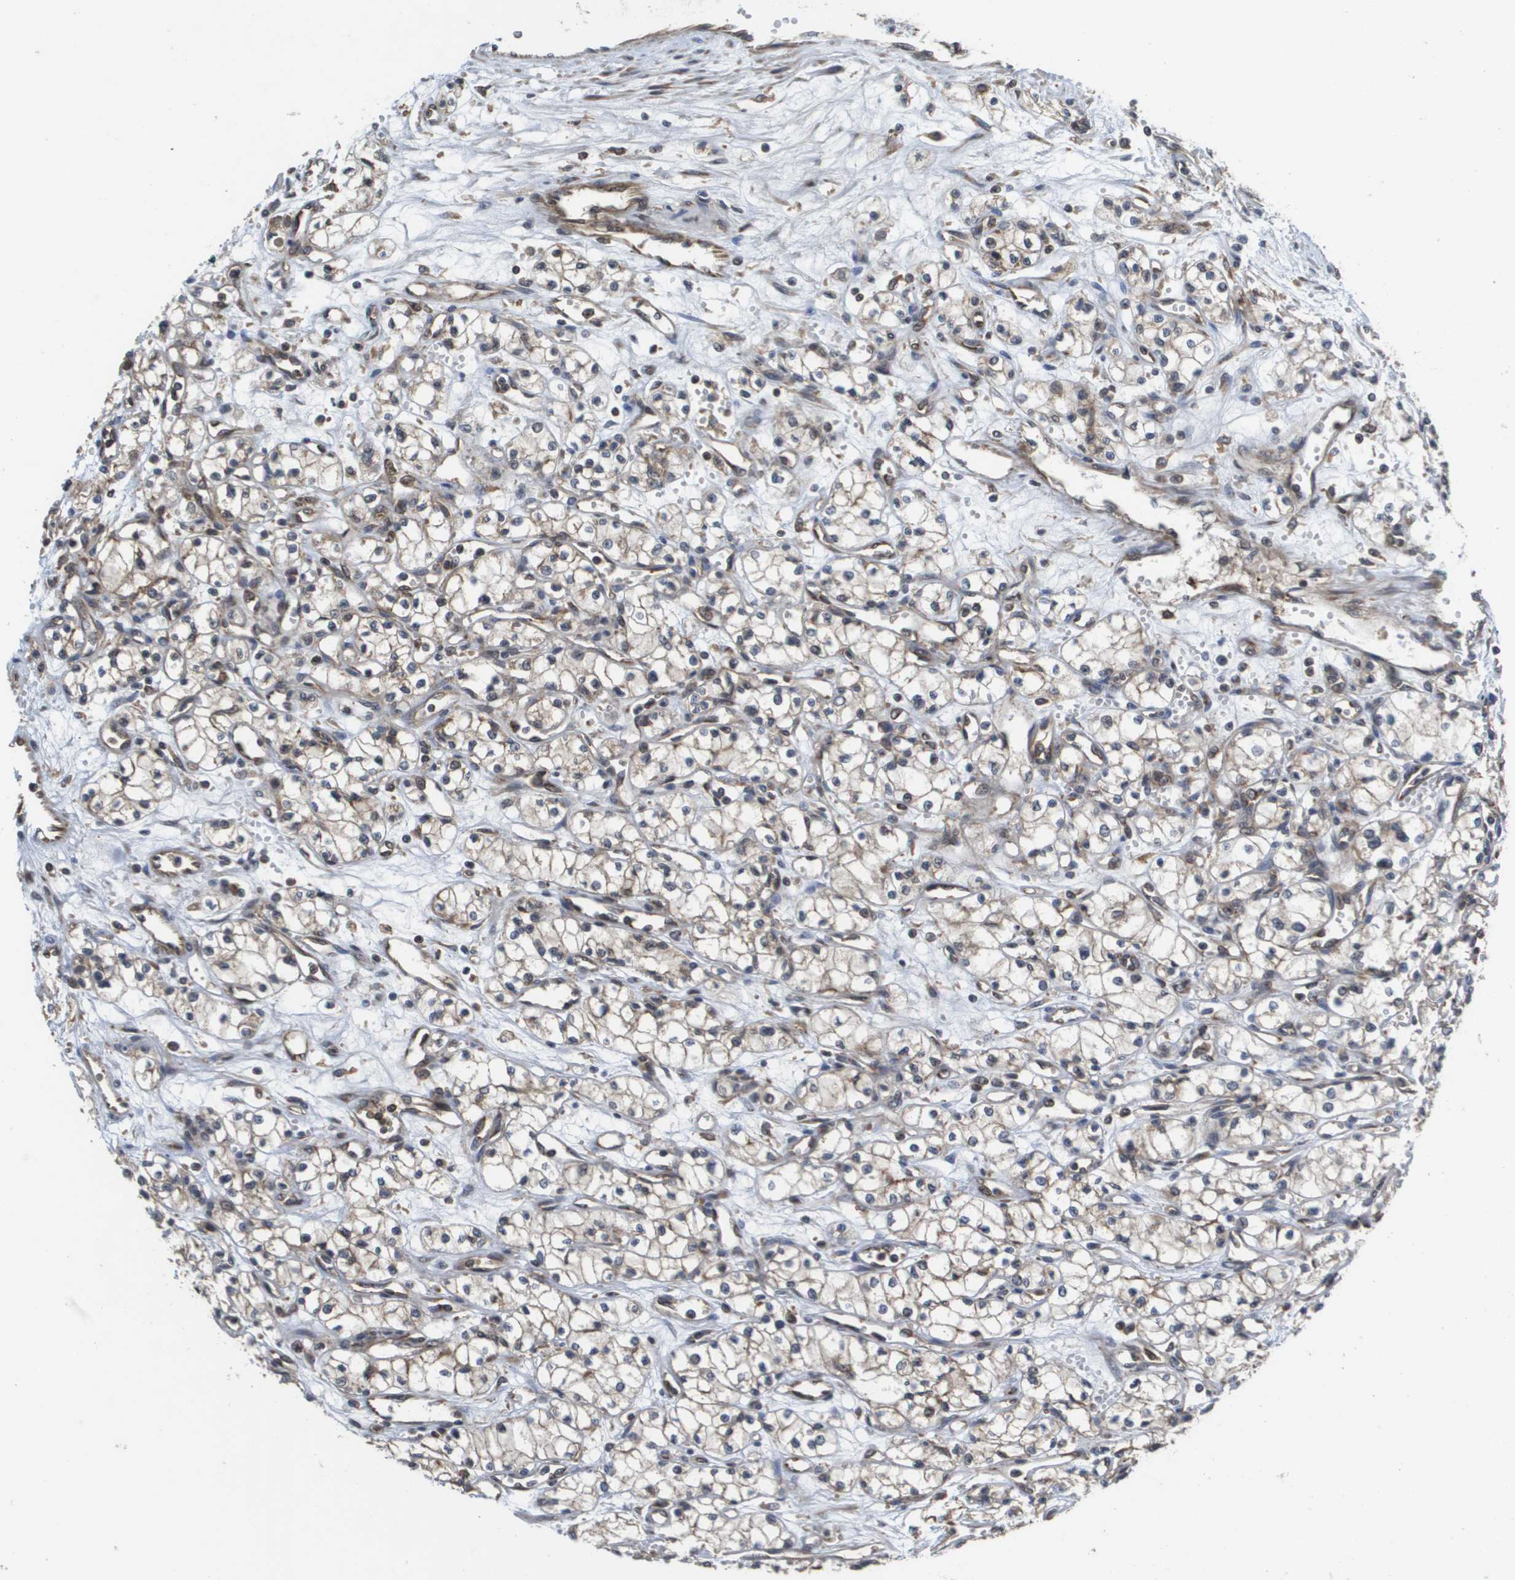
{"staining": {"intensity": "weak", "quantity": "25%-75%", "location": "cytoplasmic/membranous"}, "tissue": "renal cancer", "cell_type": "Tumor cells", "image_type": "cancer", "snomed": [{"axis": "morphology", "description": "Normal tissue, NOS"}, {"axis": "morphology", "description": "Adenocarcinoma, NOS"}, {"axis": "topography", "description": "Kidney"}], "caption": "Weak cytoplasmic/membranous positivity is seen in about 25%-75% of tumor cells in renal adenocarcinoma.", "gene": "RBM38", "patient": {"sex": "male", "age": 59}}